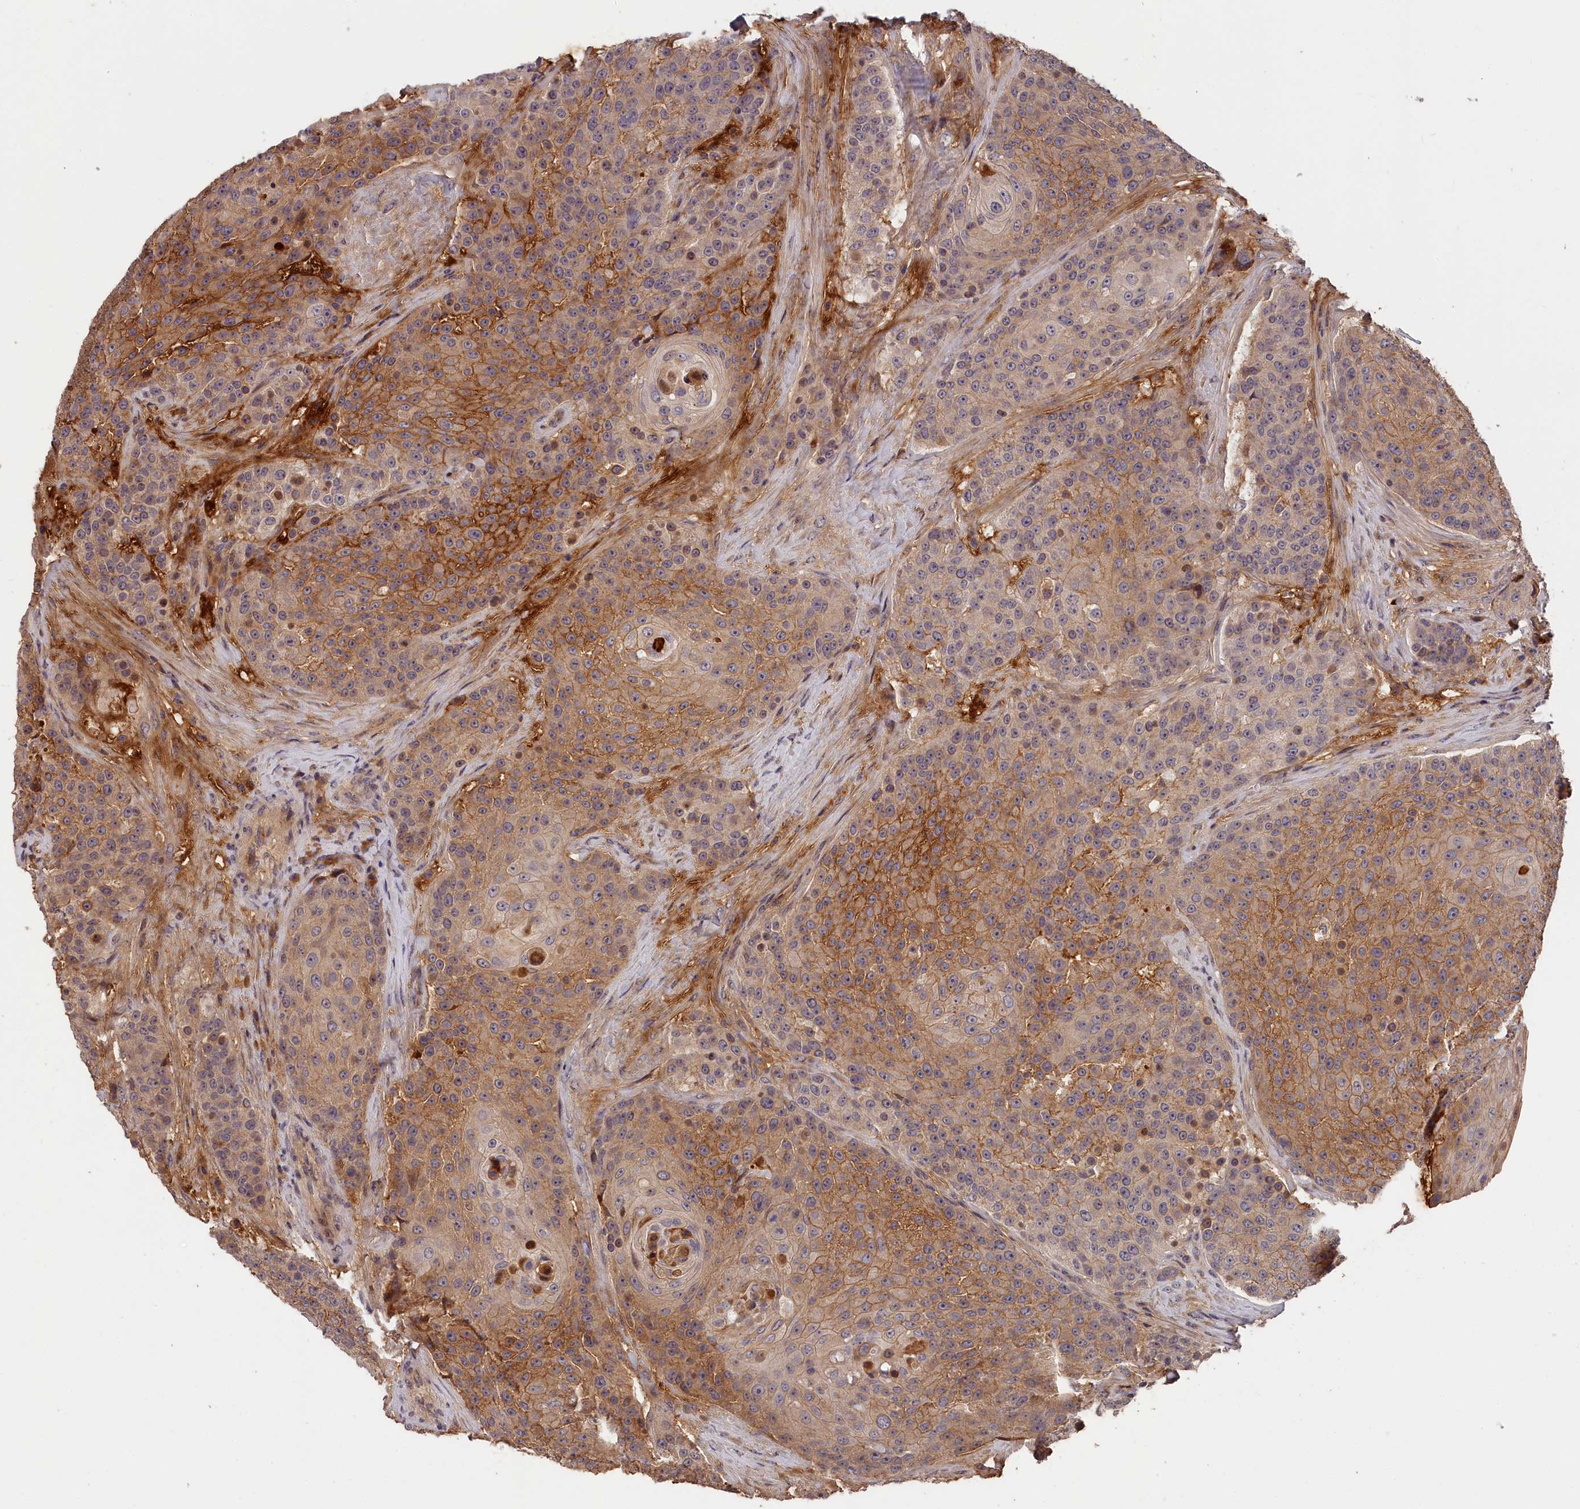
{"staining": {"intensity": "moderate", "quantity": "25%-75%", "location": "cytoplasmic/membranous"}, "tissue": "urothelial cancer", "cell_type": "Tumor cells", "image_type": "cancer", "snomed": [{"axis": "morphology", "description": "Urothelial carcinoma, High grade"}, {"axis": "topography", "description": "Urinary bladder"}], "caption": "A histopathology image of human urothelial cancer stained for a protein shows moderate cytoplasmic/membranous brown staining in tumor cells. The protein of interest is shown in brown color, while the nuclei are stained blue.", "gene": "ITIH1", "patient": {"sex": "female", "age": 63}}